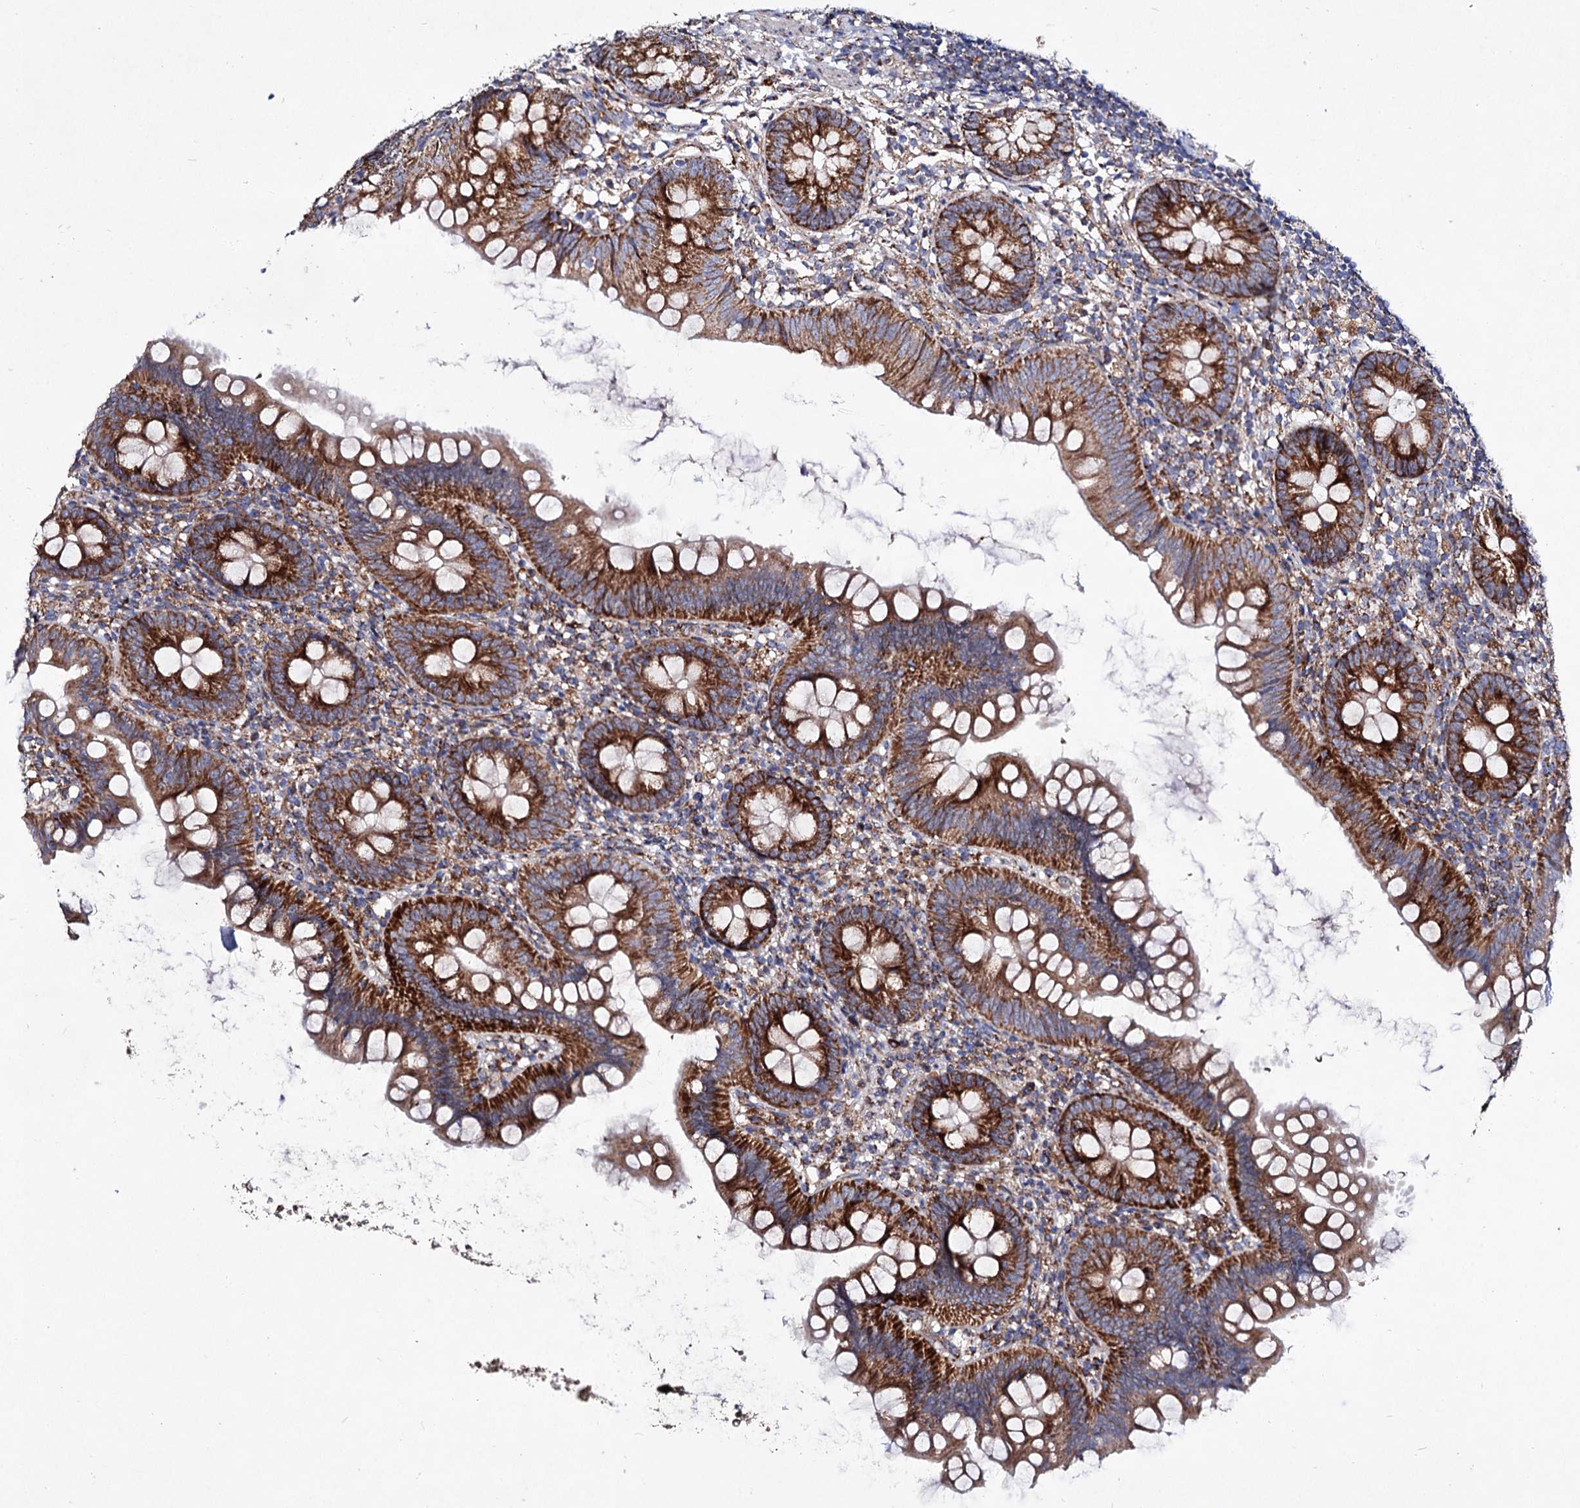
{"staining": {"intensity": "strong", "quantity": ">75%", "location": "cytoplasmic/membranous"}, "tissue": "appendix", "cell_type": "Glandular cells", "image_type": "normal", "snomed": [{"axis": "morphology", "description": "Normal tissue, NOS"}, {"axis": "topography", "description": "Appendix"}], "caption": "Benign appendix exhibits strong cytoplasmic/membranous staining in about >75% of glandular cells, visualized by immunohistochemistry. The staining was performed using DAB to visualize the protein expression in brown, while the nuclei were stained in blue with hematoxylin (Magnification: 20x).", "gene": "ACAD9", "patient": {"sex": "female", "age": 62}}